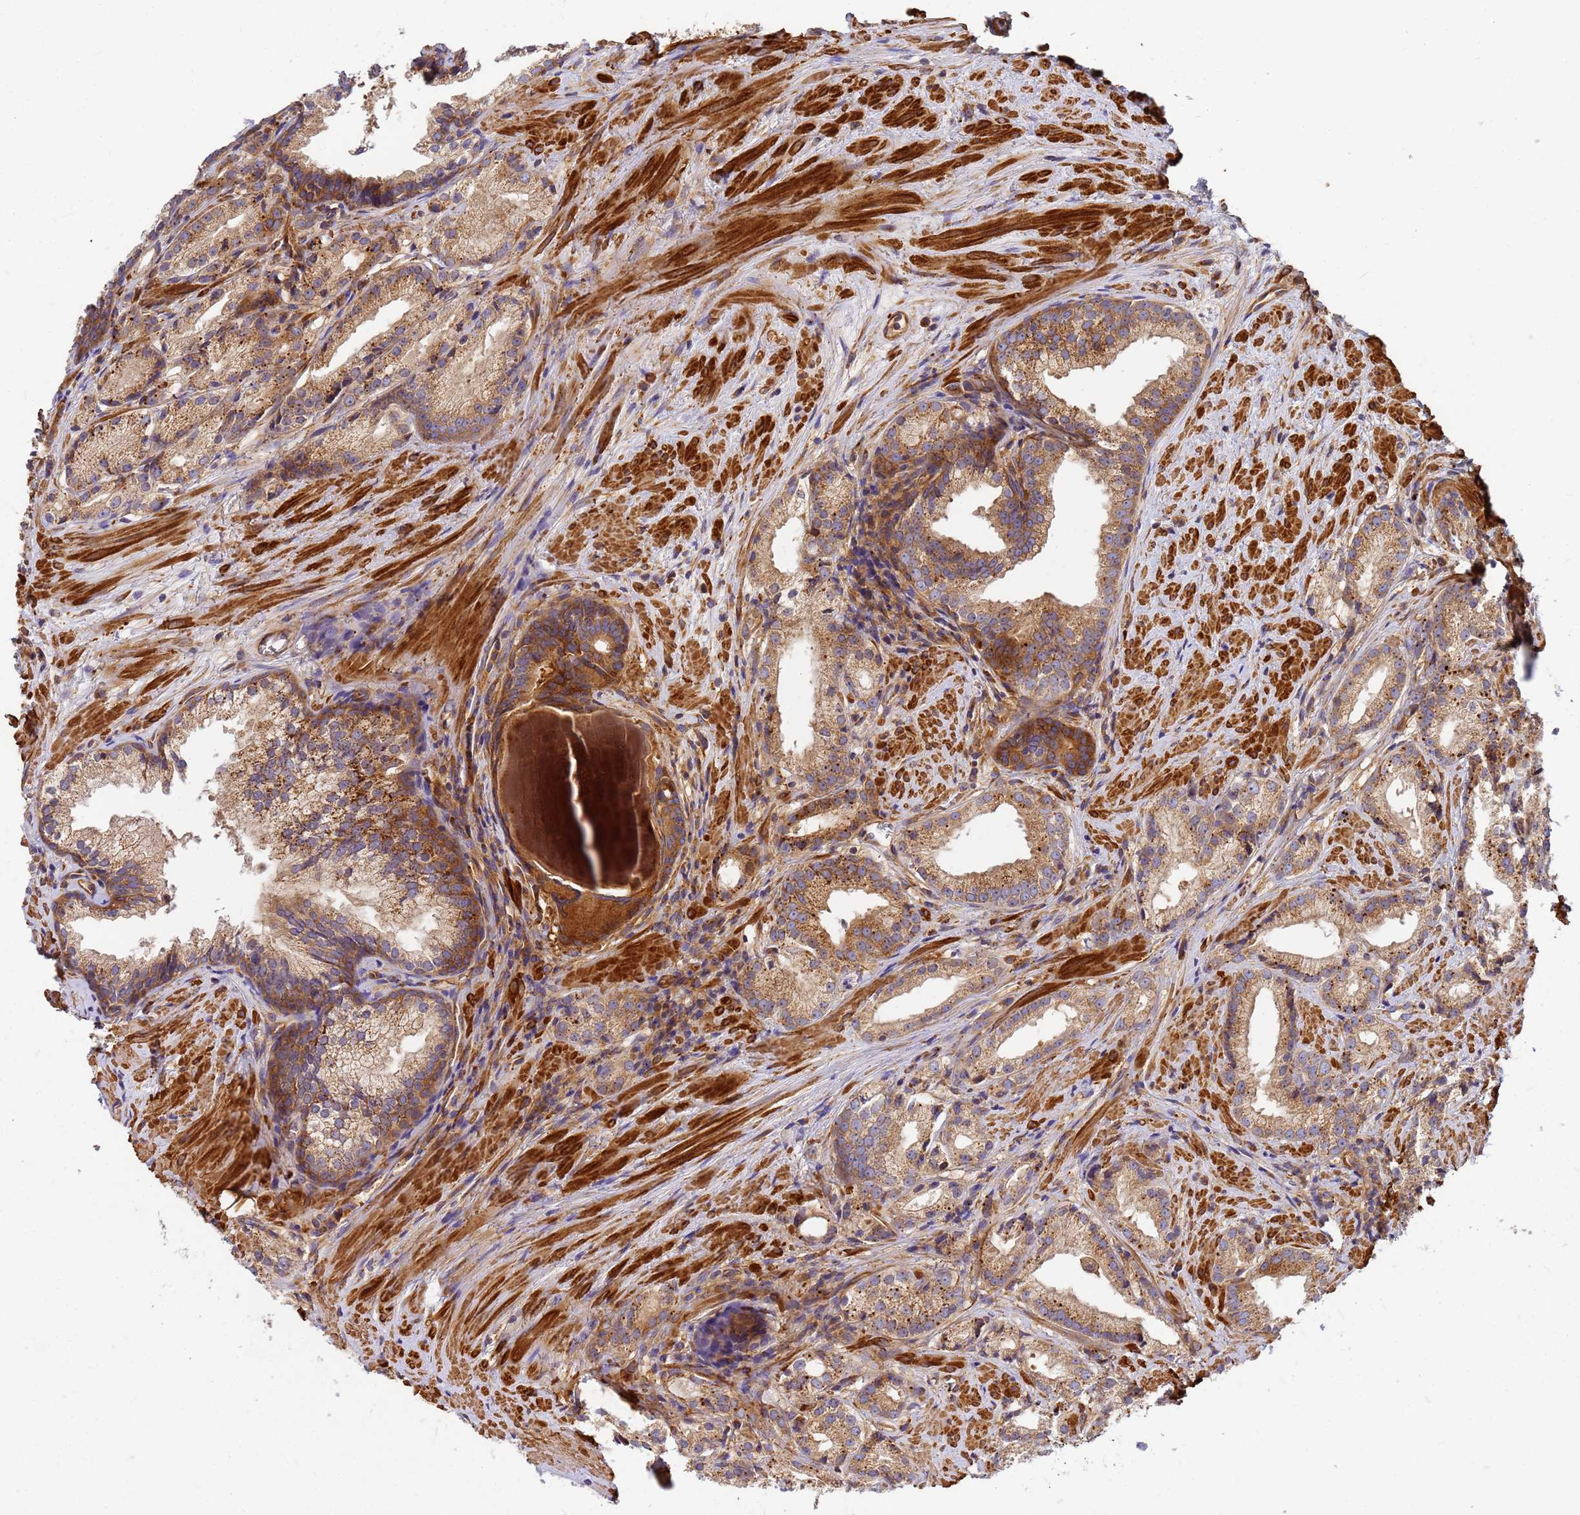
{"staining": {"intensity": "moderate", "quantity": ">75%", "location": "cytoplasmic/membranous"}, "tissue": "prostate cancer", "cell_type": "Tumor cells", "image_type": "cancer", "snomed": [{"axis": "morphology", "description": "Adenocarcinoma, Low grade"}, {"axis": "topography", "description": "Prostate"}], "caption": "The micrograph displays a brown stain indicating the presence of a protein in the cytoplasmic/membranous of tumor cells in prostate low-grade adenocarcinoma.", "gene": "C2CD5", "patient": {"sex": "male", "age": 57}}